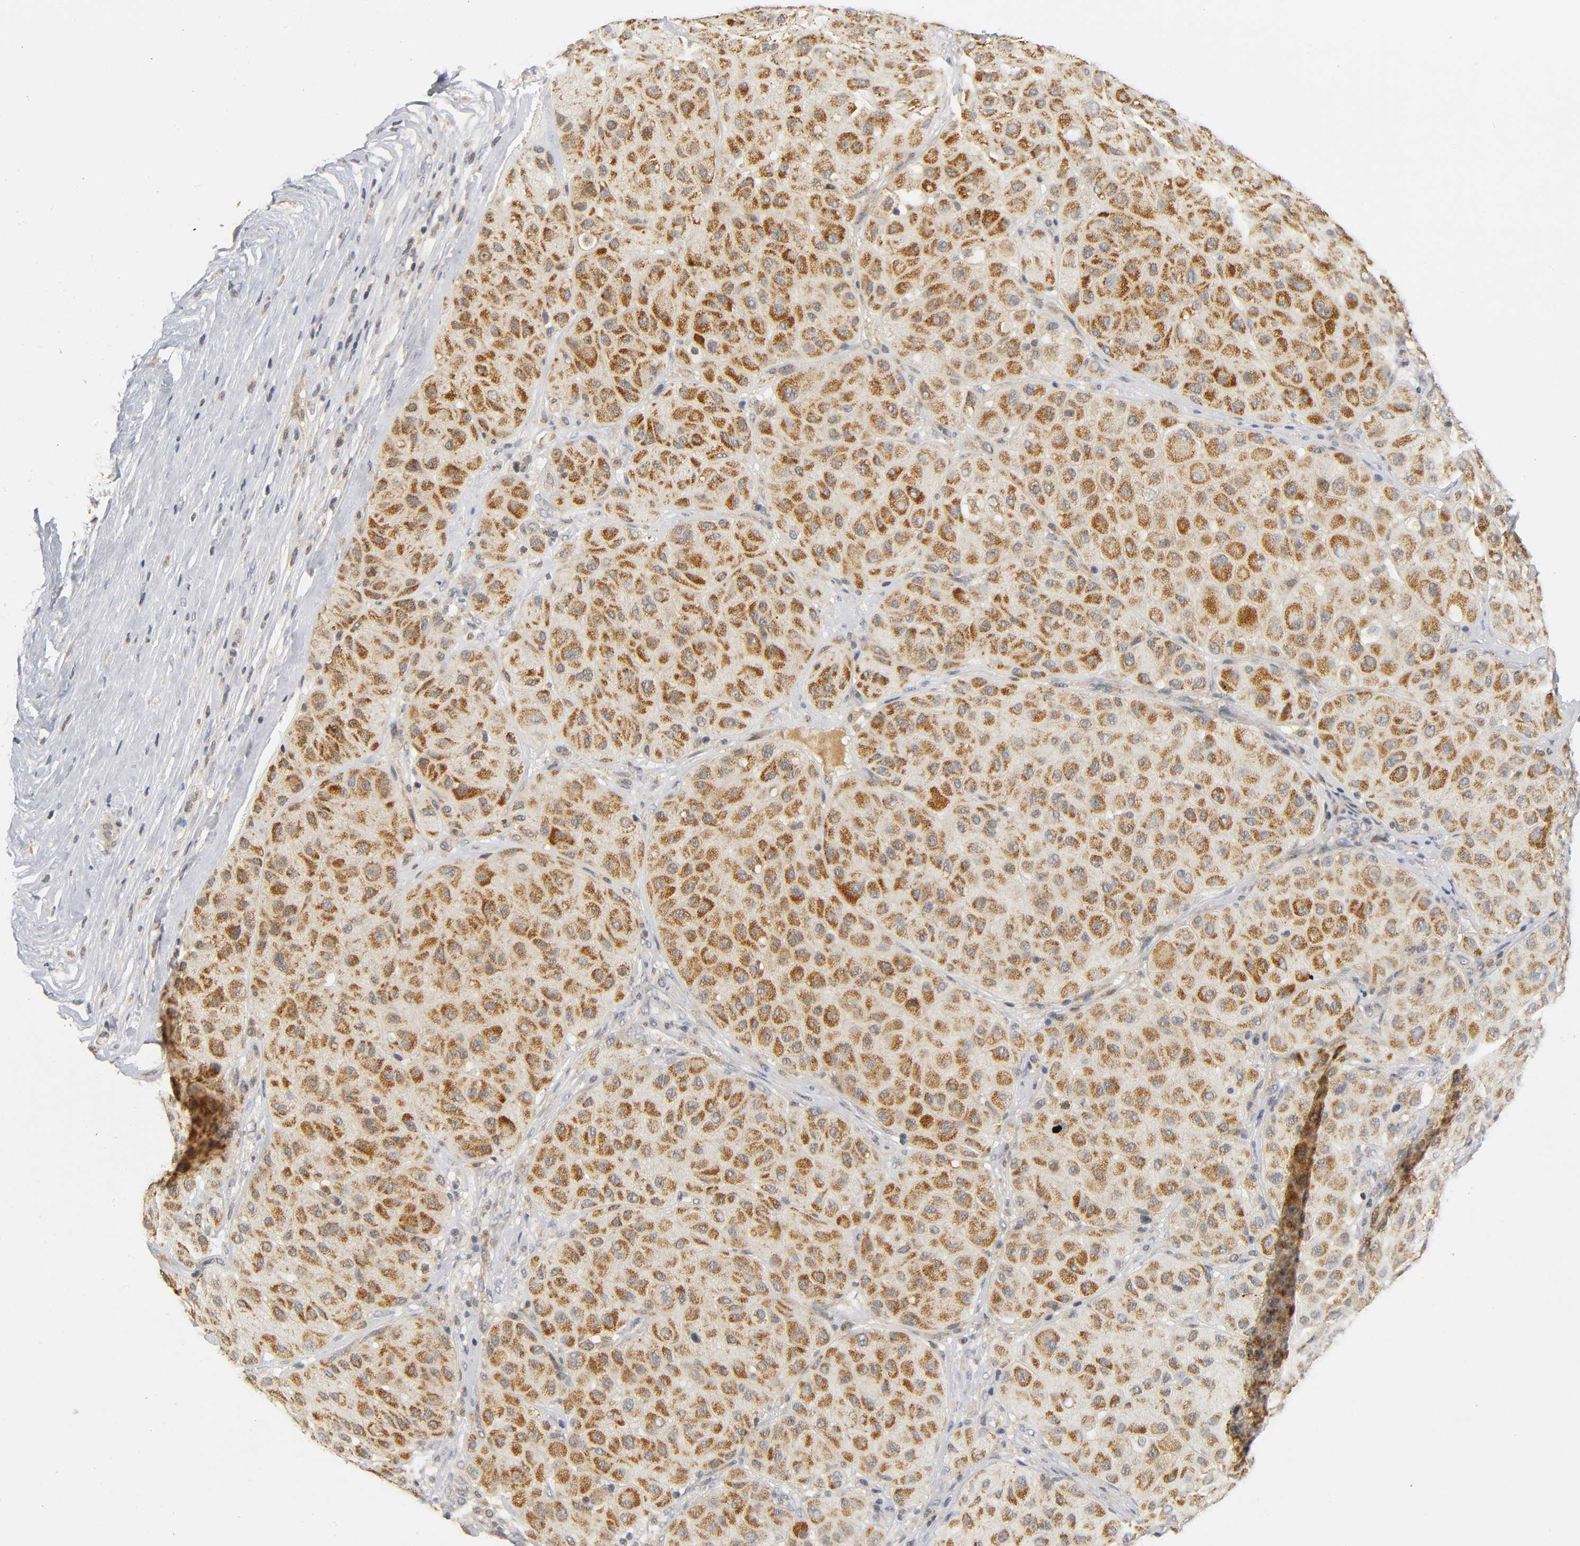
{"staining": {"intensity": "moderate", "quantity": ">75%", "location": "cytoplasmic/membranous"}, "tissue": "melanoma", "cell_type": "Tumor cells", "image_type": "cancer", "snomed": [{"axis": "morphology", "description": "Normal tissue, NOS"}, {"axis": "morphology", "description": "Malignant melanoma, Metastatic site"}, {"axis": "topography", "description": "Skin"}], "caption": "Melanoma stained with a brown dye displays moderate cytoplasmic/membranous positive positivity in about >75% of tumor cells.", "gene": "NRP1", "patient": {"sex": "male", "age": 41}}